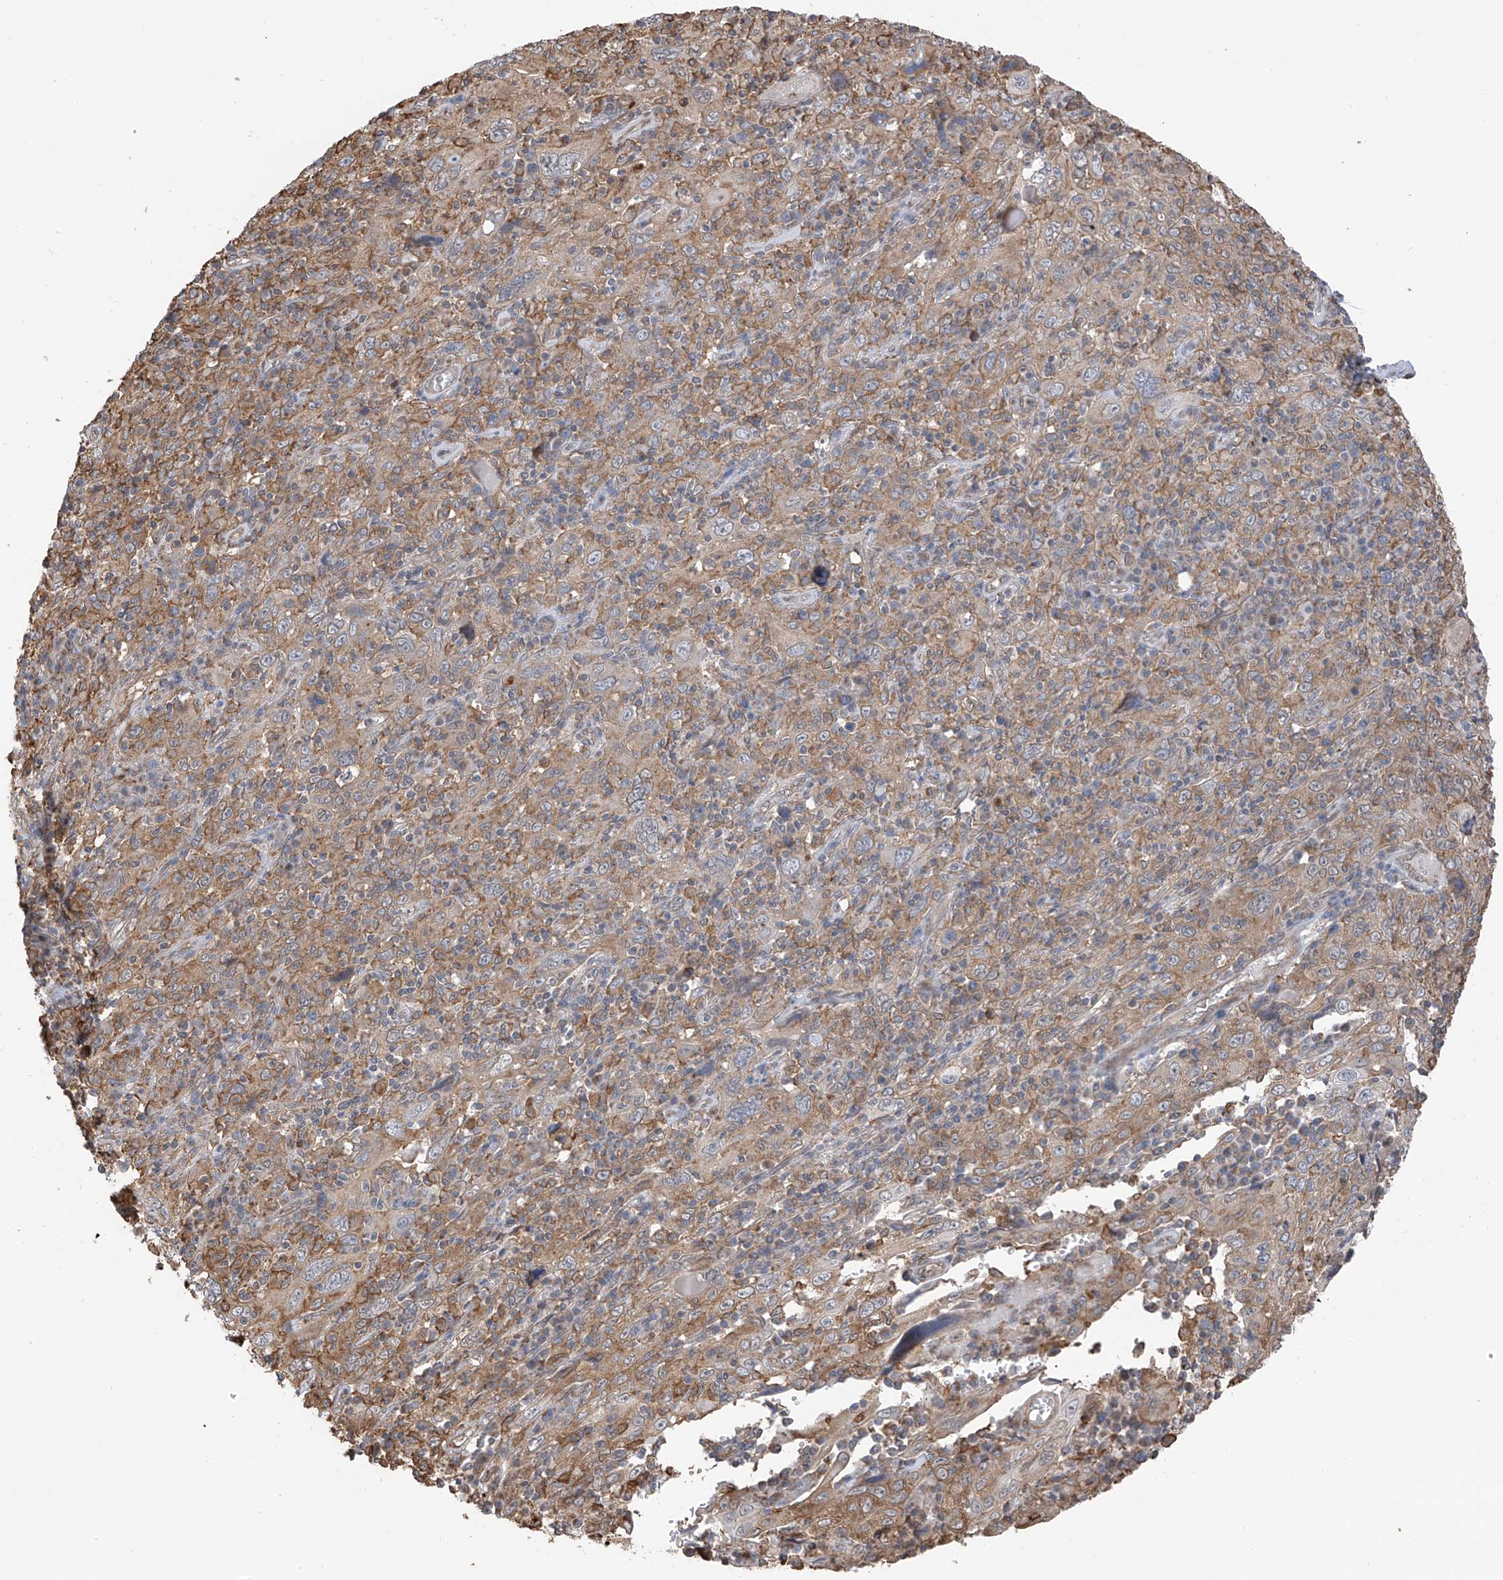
{"staining": {"intensity": "weak", "quantity": ">75%", "location": "cytoplasmic/membranous"}, "tissue": "cervical cancer", "cell_type": "Tumor cells", "image_type": "cancer", "snomed": [{"axis": "morphology", "description": "Squamous cell carcinoma, NOS"}, {"axis": "topography", "description": "Cervix"}], "caption": "An image of human cervical cancer stained for a protein shows weak cytoplasmic/membranous brown staining in tumor cells.", "gene": "ZNF189", "patient": {"sex": "female", "age": 46}}